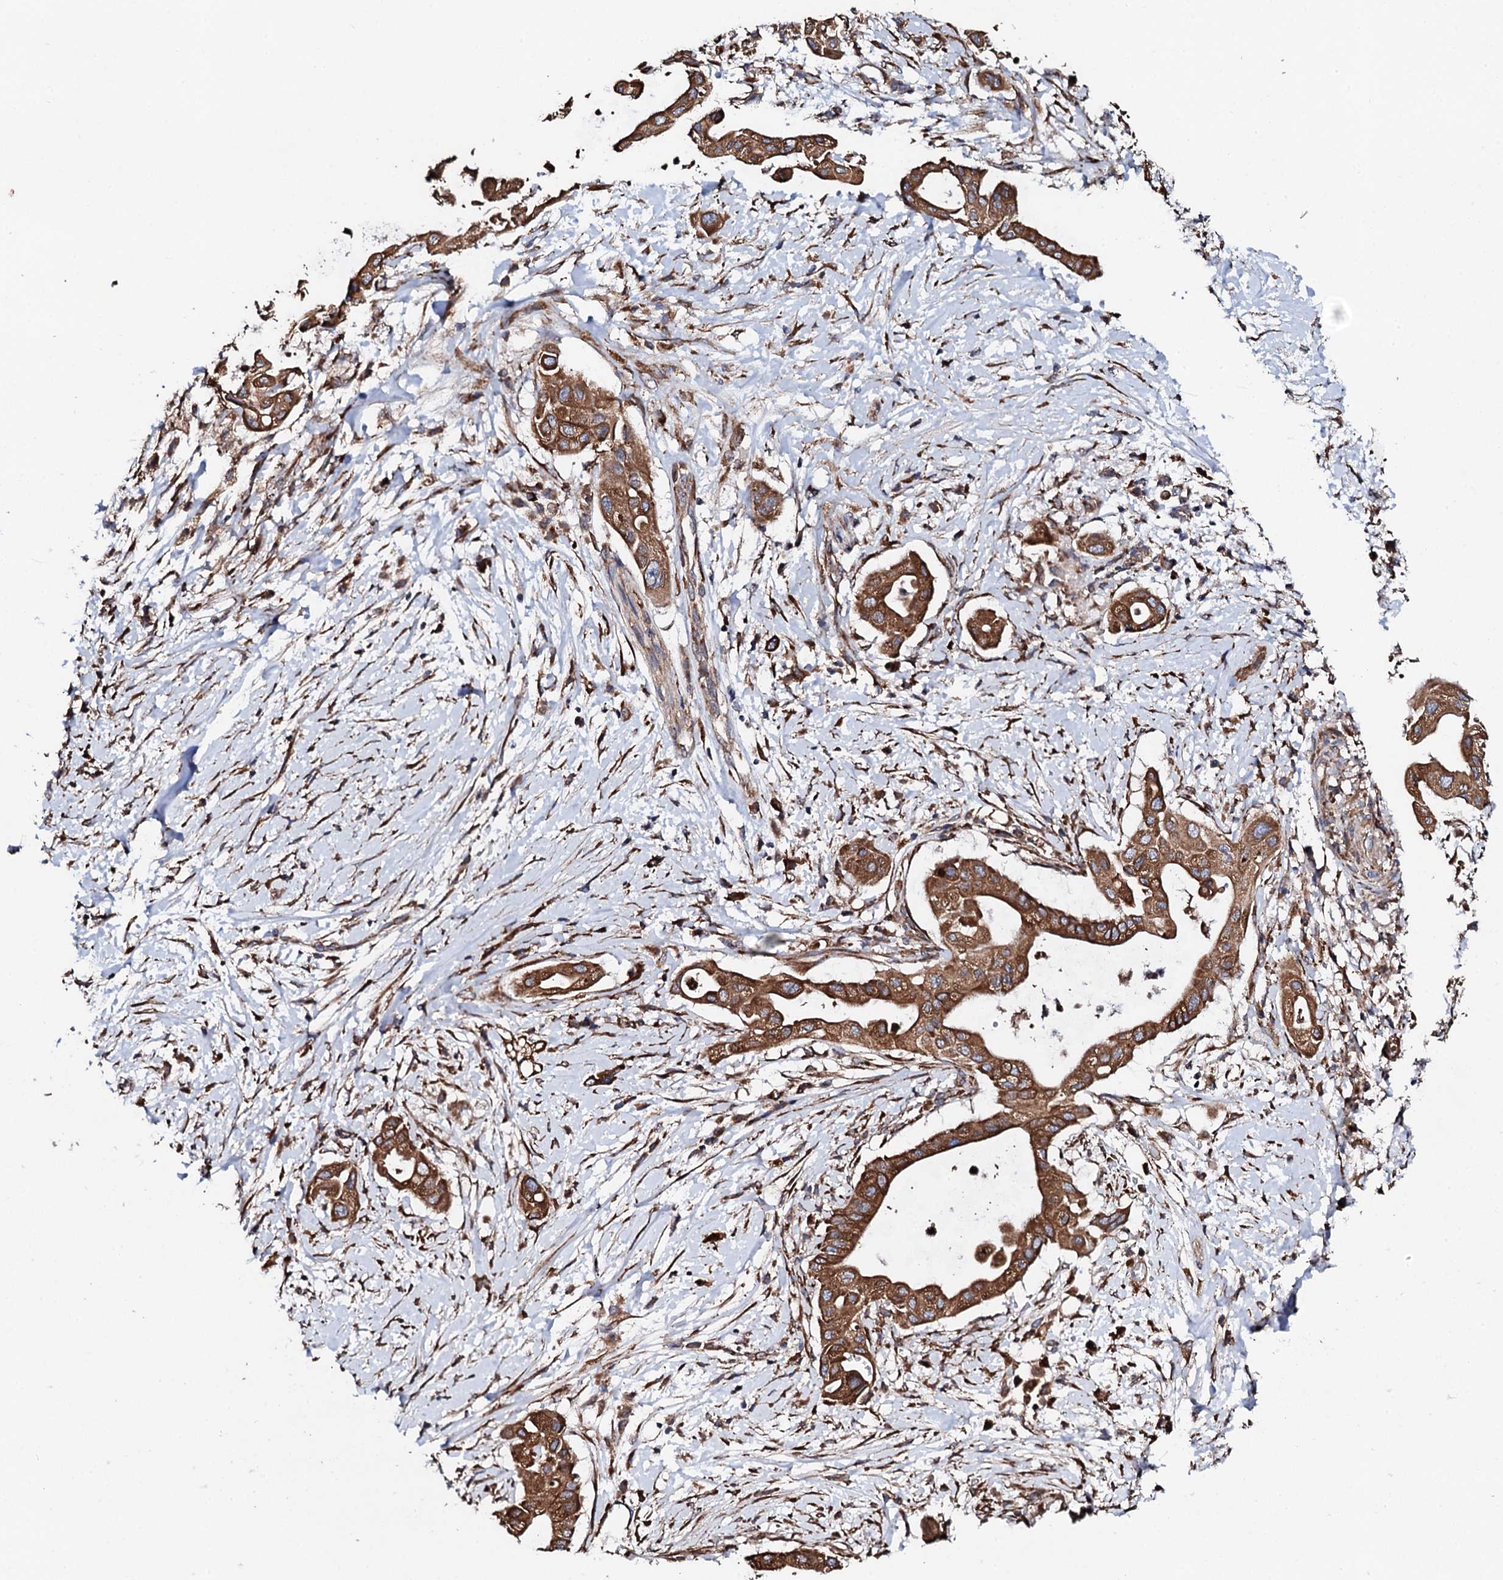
{"staining": {"intensity": "strong", "quantity": ">75%", "location": "cytoplasmic/membranous"}, "tissue": "pancreatic cancer", "cell_type": "Tumor cells", "image_type": "cancer", "snomed": [{"axis": "morphology", "description": "Adenocarcinoma, NOS"}, {"axis": "topography", "description": "Pancreas"}], "caption": "An immunohistochemistry micrograph of tumor tissue is shown. Protein staining in brown highlights strong cytoplasmic/membranous positivity in adenocarcinoma (pancreatic) within tumor cells.", "gene": "CKAP5", "patient": {"sex": "male", "age": 68}}